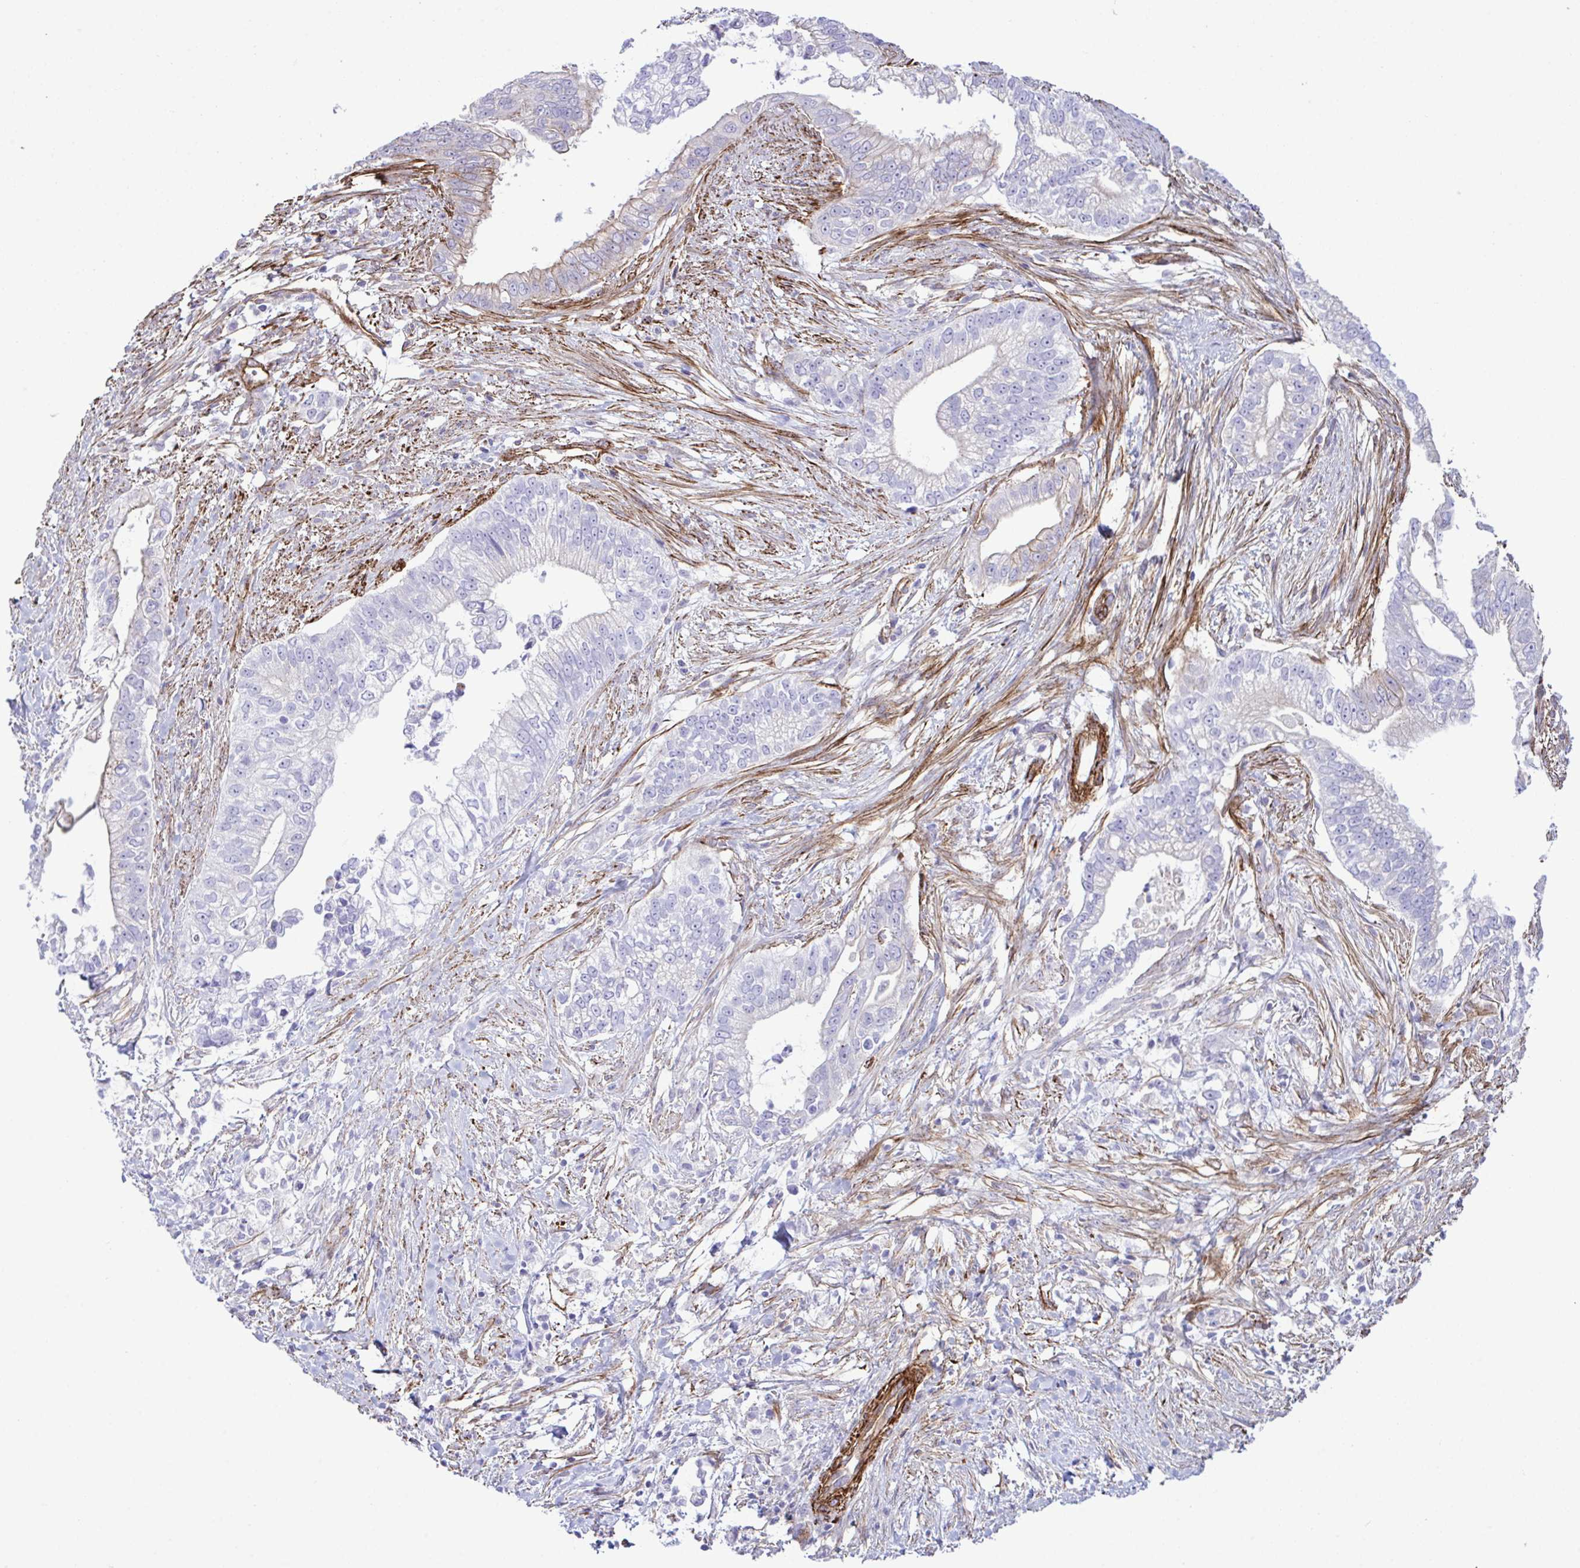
{"staining": {"intensity": "weak", "quantity": "<25%", "location": "cytoplasmic/membranous"}, "tissue": "pancreatic cancer", "cell_type": "Tumor cells", "image_type": "cancer", "snomed": [{"axis": "morphology", "description": "Adenocarcinoma, NOS"}, {"axis": "topography", "description": "Pancreas"}], "caption": "High magnification brightfield microscopy of pancreatic adenocarcinoma stained with DAB (3,3'-diaminobenzidine) (brown) and counterstained with hematoxylin (blue): tumor cells show no significant staining. The staining was performed using DAB to visualize the protein expression in brown, while the nuclei were stained in blue with hematoxylin (Magnification: 20x).", "gene": "SYNPO2L", "patient": {"sex": "male", "age": 70}}